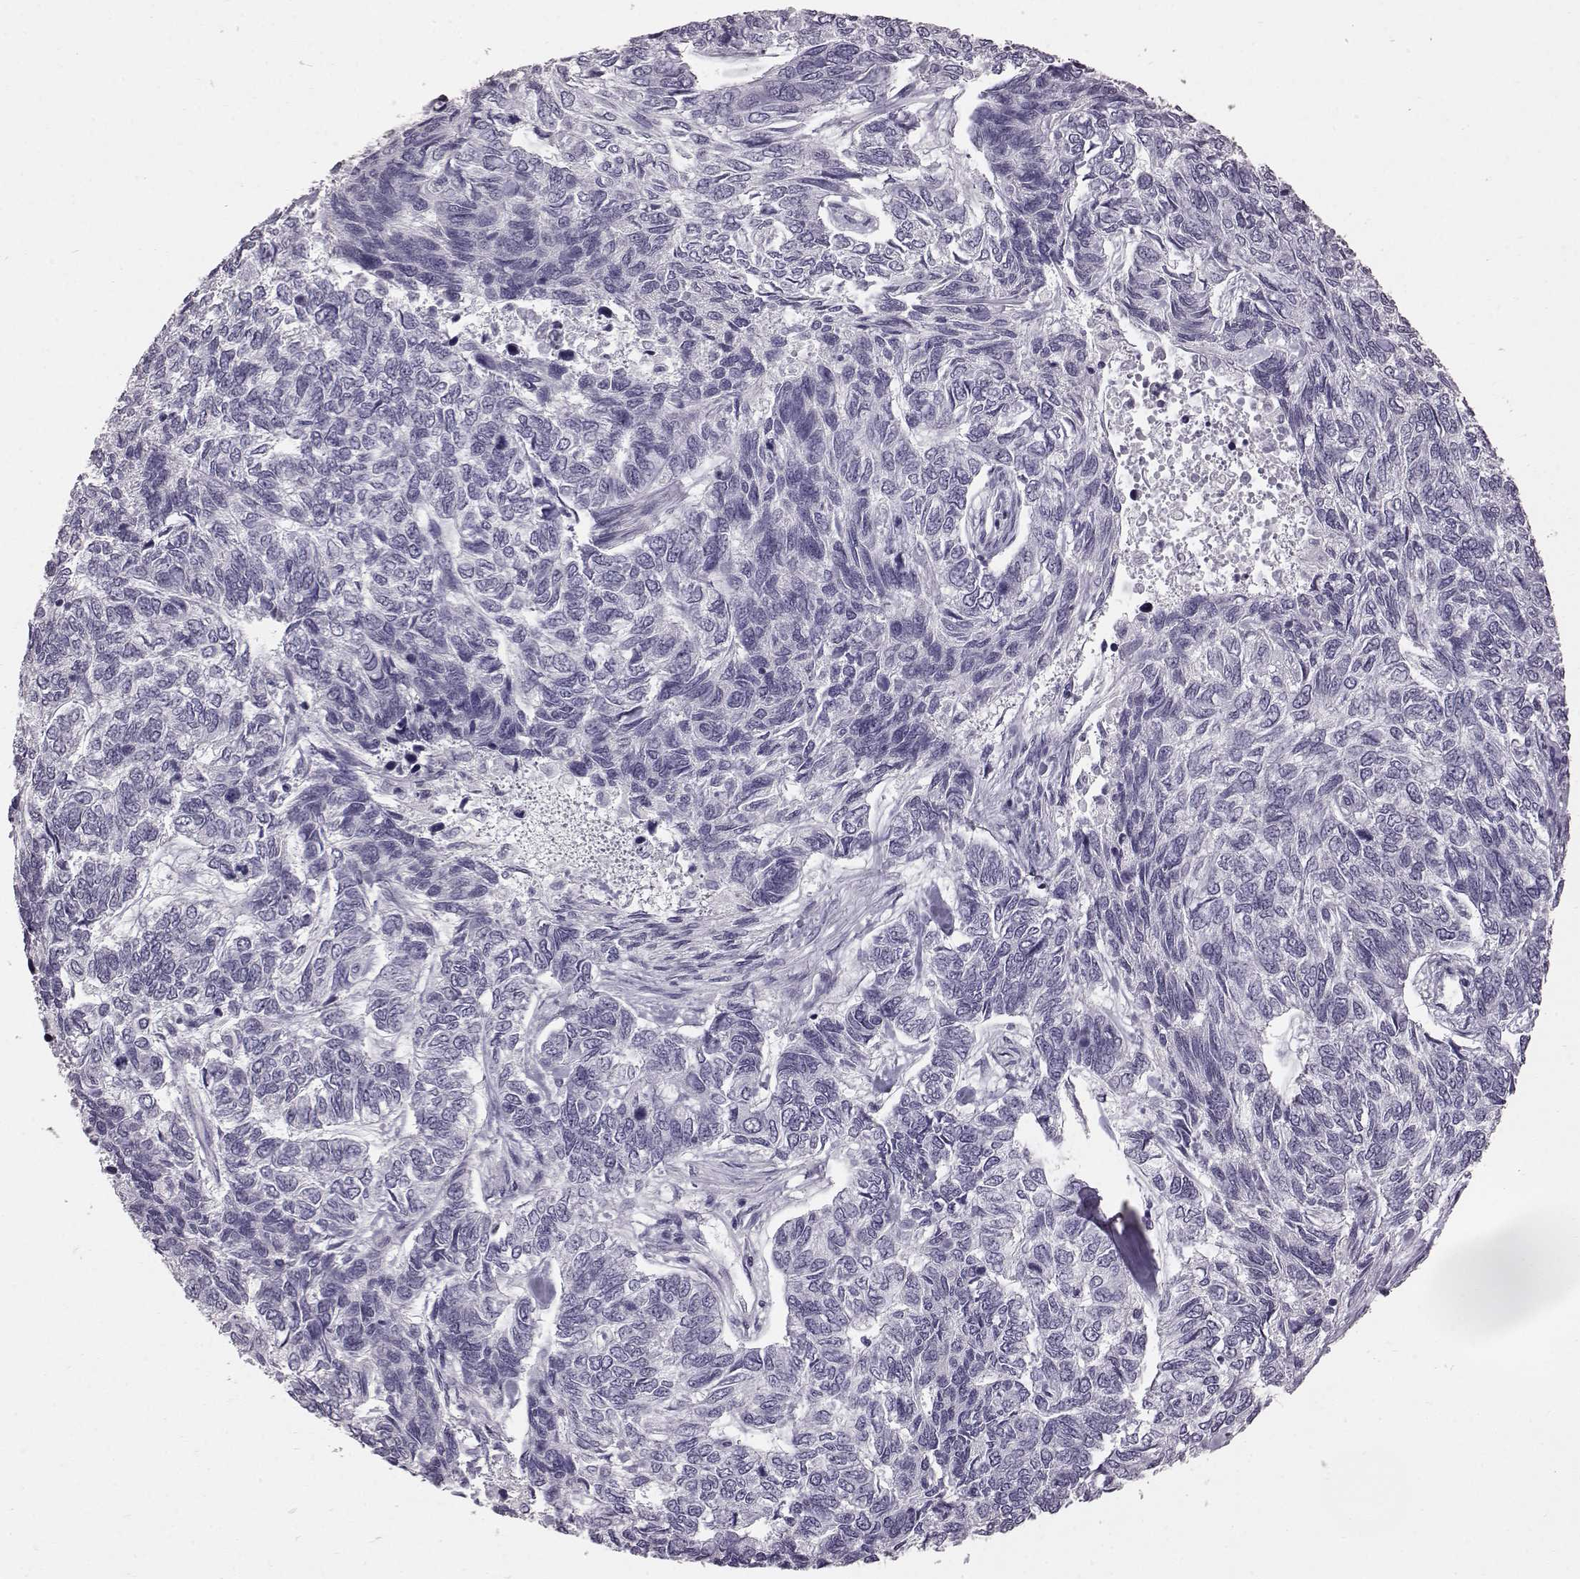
{"staining": {"intensity": "negative", "quantity": "none", "location": "none"}, "tissue": "skin cancer", "cell_type": "Tumor cells", "image_type": "cancer", "snomed": [{"axis": "morphology", "description": "Basal cell carcinoma"}, {"axis": "topography", "description": "Skin"}], "caption": "Basal cell carcinoma (skin) was stained to show a protein in brown. There is no significant positivity in tumor cells.", "gene": "FUT4", "patient": {"sex": "female", "age": 65}}